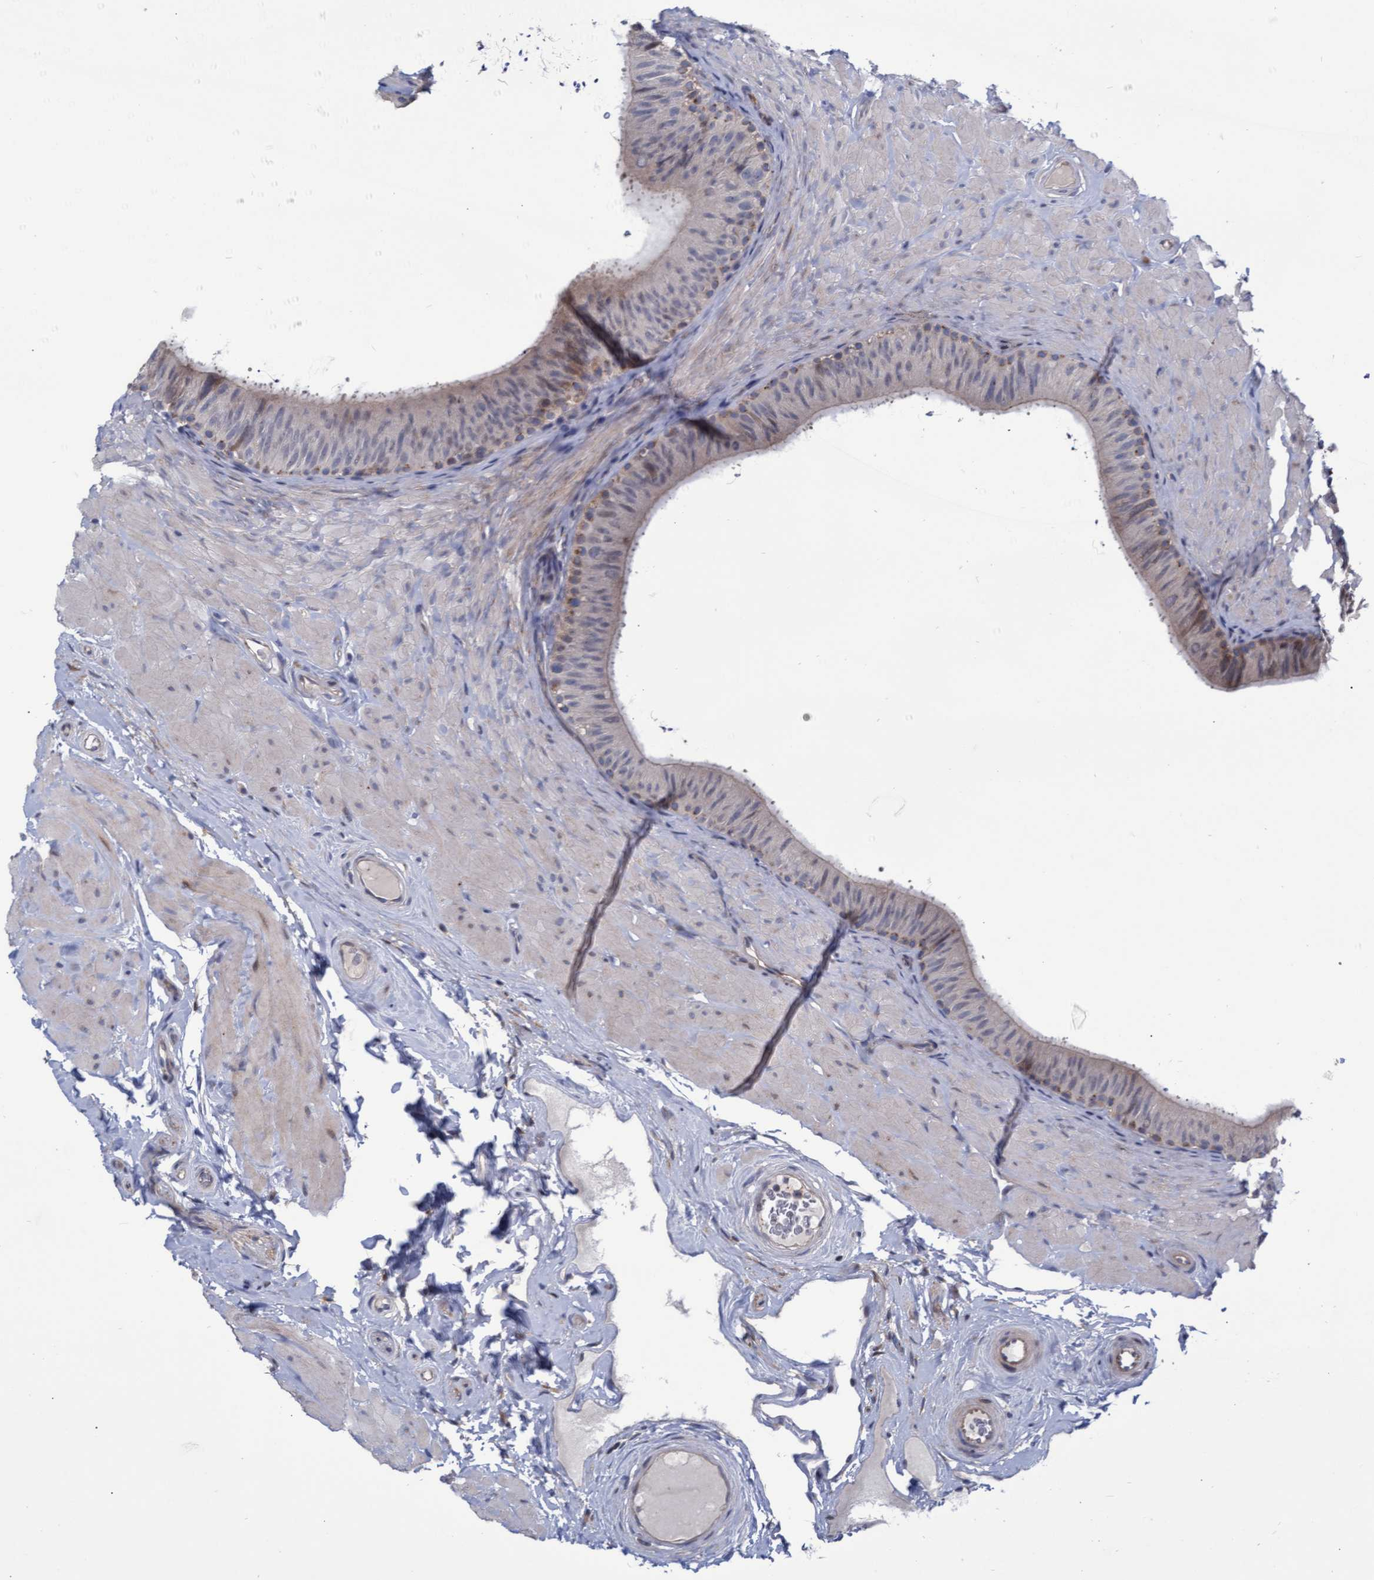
{"staining": {"intensity": "weak", "quantity": "<25%", "location": "cytoplasmic/membranous"}, "tissue": "epididymis", "cell_type": "Glandular cells", "image_type": "normal", "snomed": [{"axis": "morphology", "description": "Normal tissue, NOS"}, {"axis": "topography", "description": "Epididymis"}], "caption": "Human epididymis stained for a protein using IHC displays no expression in glandular cells.", "gene": "ABCF2", "patient": {"sex": "male", "age": 34}}